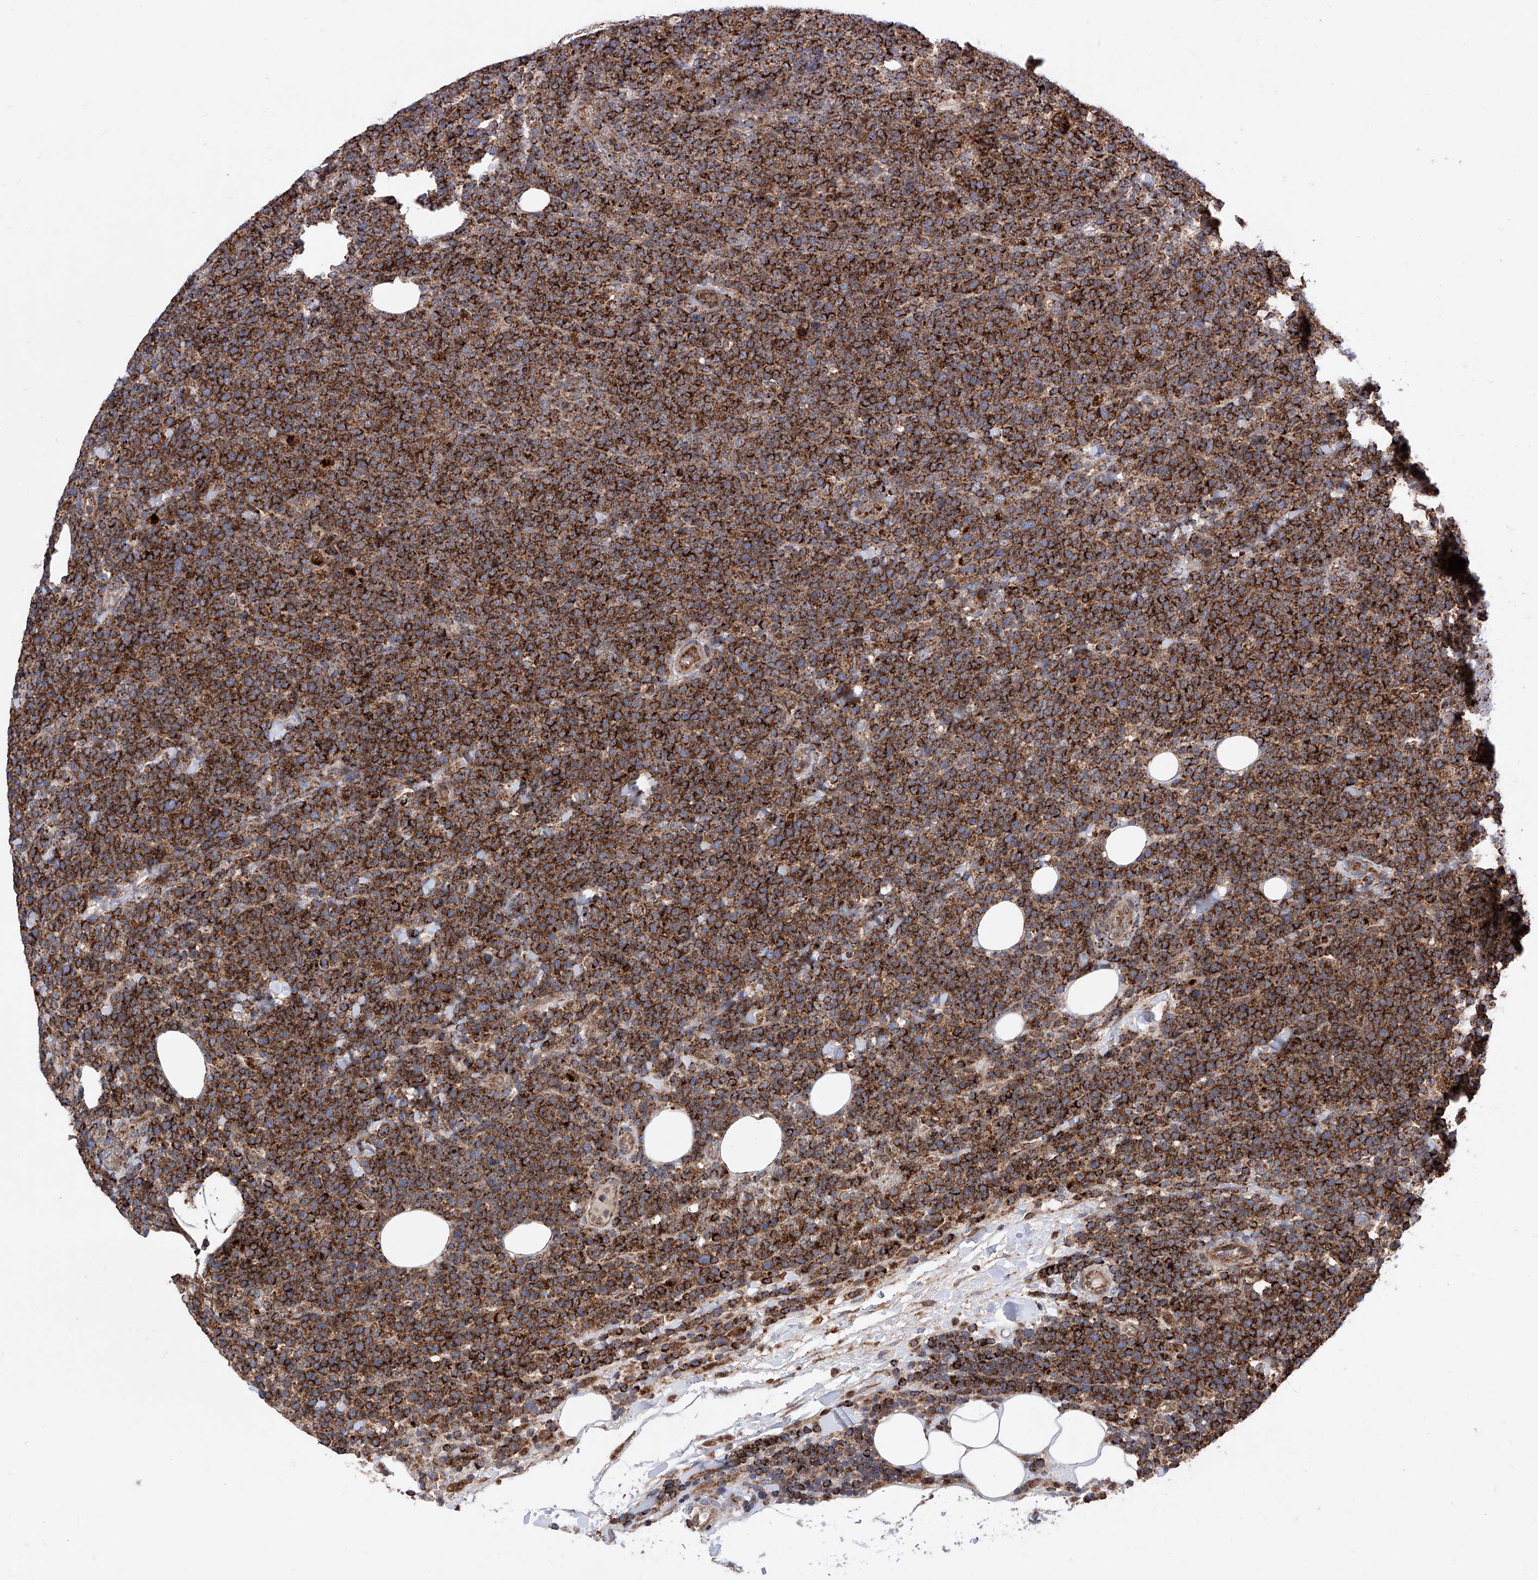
{"staining": {"intensity": "strong", "quantity": ">75%", "location": "cytoplasmic/membranous"}, "tissue": "lymphoma", "cell_type": "Tumor cells", "image_type": "cancer", "snomed": [{"axis": "morphology", "description": "Malignant lymphoma, non-Hodgkin's type, High grade"}, {"axis": "topography", "description": "Lymph node"}], "caption": "Malignant lymphoma, non-Hodgkin's type (high-grade) tissue reveals strong cytoplasmic/membranous expression in approximately >75% of tumor cells (DAB (3,3'-diaminobenzidine) = brown stain, brightfield microscopy at high magnification).", "gene": "SEMA6A", "patient": {"sex": "male", "age": 61}}